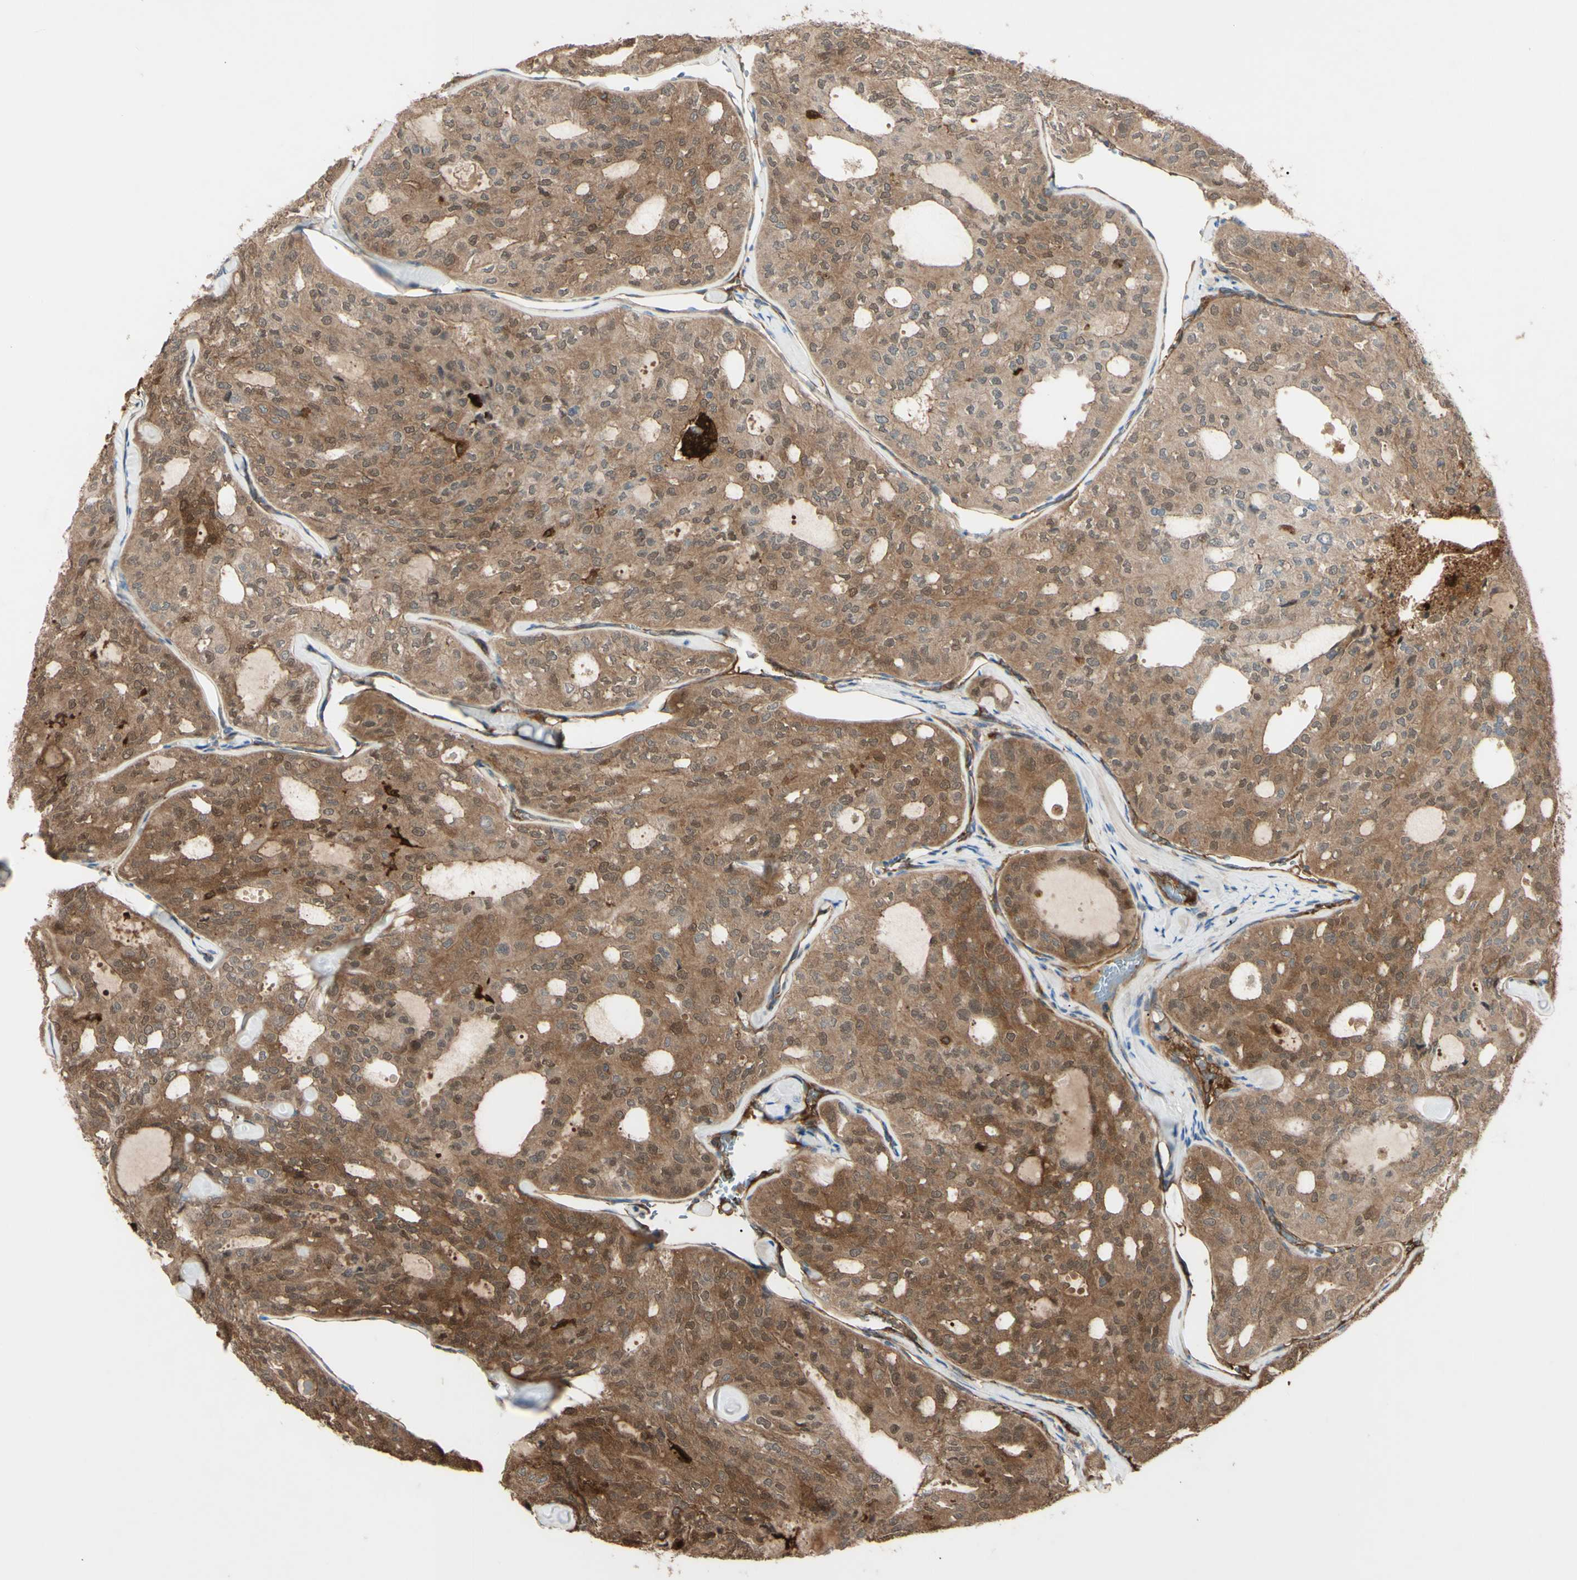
{"staining": {"intensity": "strong", "quantity": ">75%", "location": "cytoplasmic/membranous,nuclear"}, "tissue": "thyroid cancer", "cell_type": "Tumor cells", "image_type": "cancer", "snomed": [{"axis": "morphology", "description": "Follicular adenoma carcinoma, NOS"}, {"axis": "topography", "description": "Thyroid gland"}], "caption": "IHC of thyroid cancer (follicular adenoma carcinoma) reveals high levels of strong cytoplasmic/membranous and nuclear expression in about >75% of tumor cells.", "gene": "PTPN12", "patient": {"sex": "male", "age": 75}}